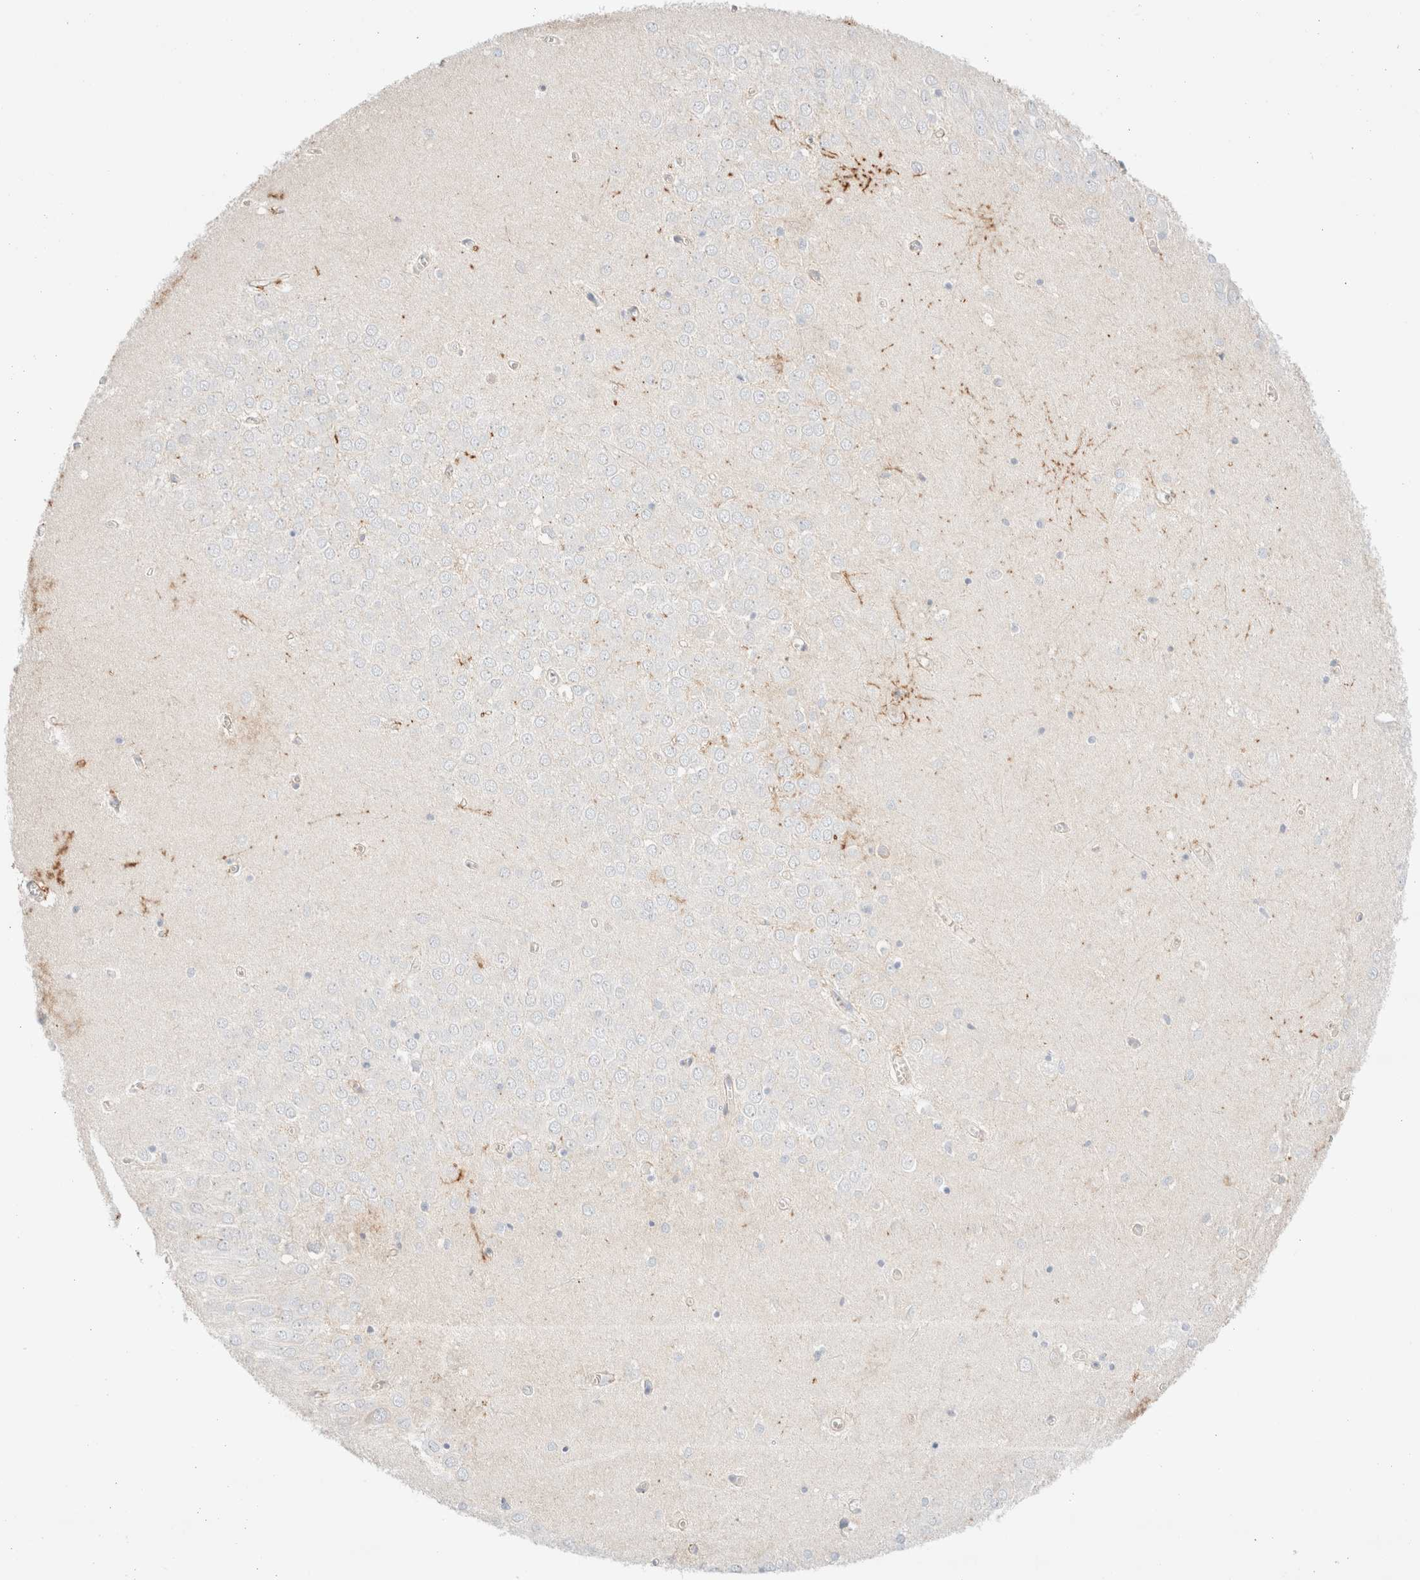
{"staining": {"intensity": "weak", "quantity": "<25%", "location": "cytoplasmic/membranous"}, "tissue": "hippocampus", "cell_type": "Glial cells", "image_type": "normal", "snomed": [{"axis": "morphology", "description": "Normal tissue, NOS"}, {"axis": "topography", "description": "Hippocampus"}], "caption": "DAB (3,3'-diaminobenzidine) immunohistochemical staining of normal human hippocampus reveals no significant expression in glial cells.", "gene": "NIBAN2", "patient": {"sex": "male", "age": 70}}